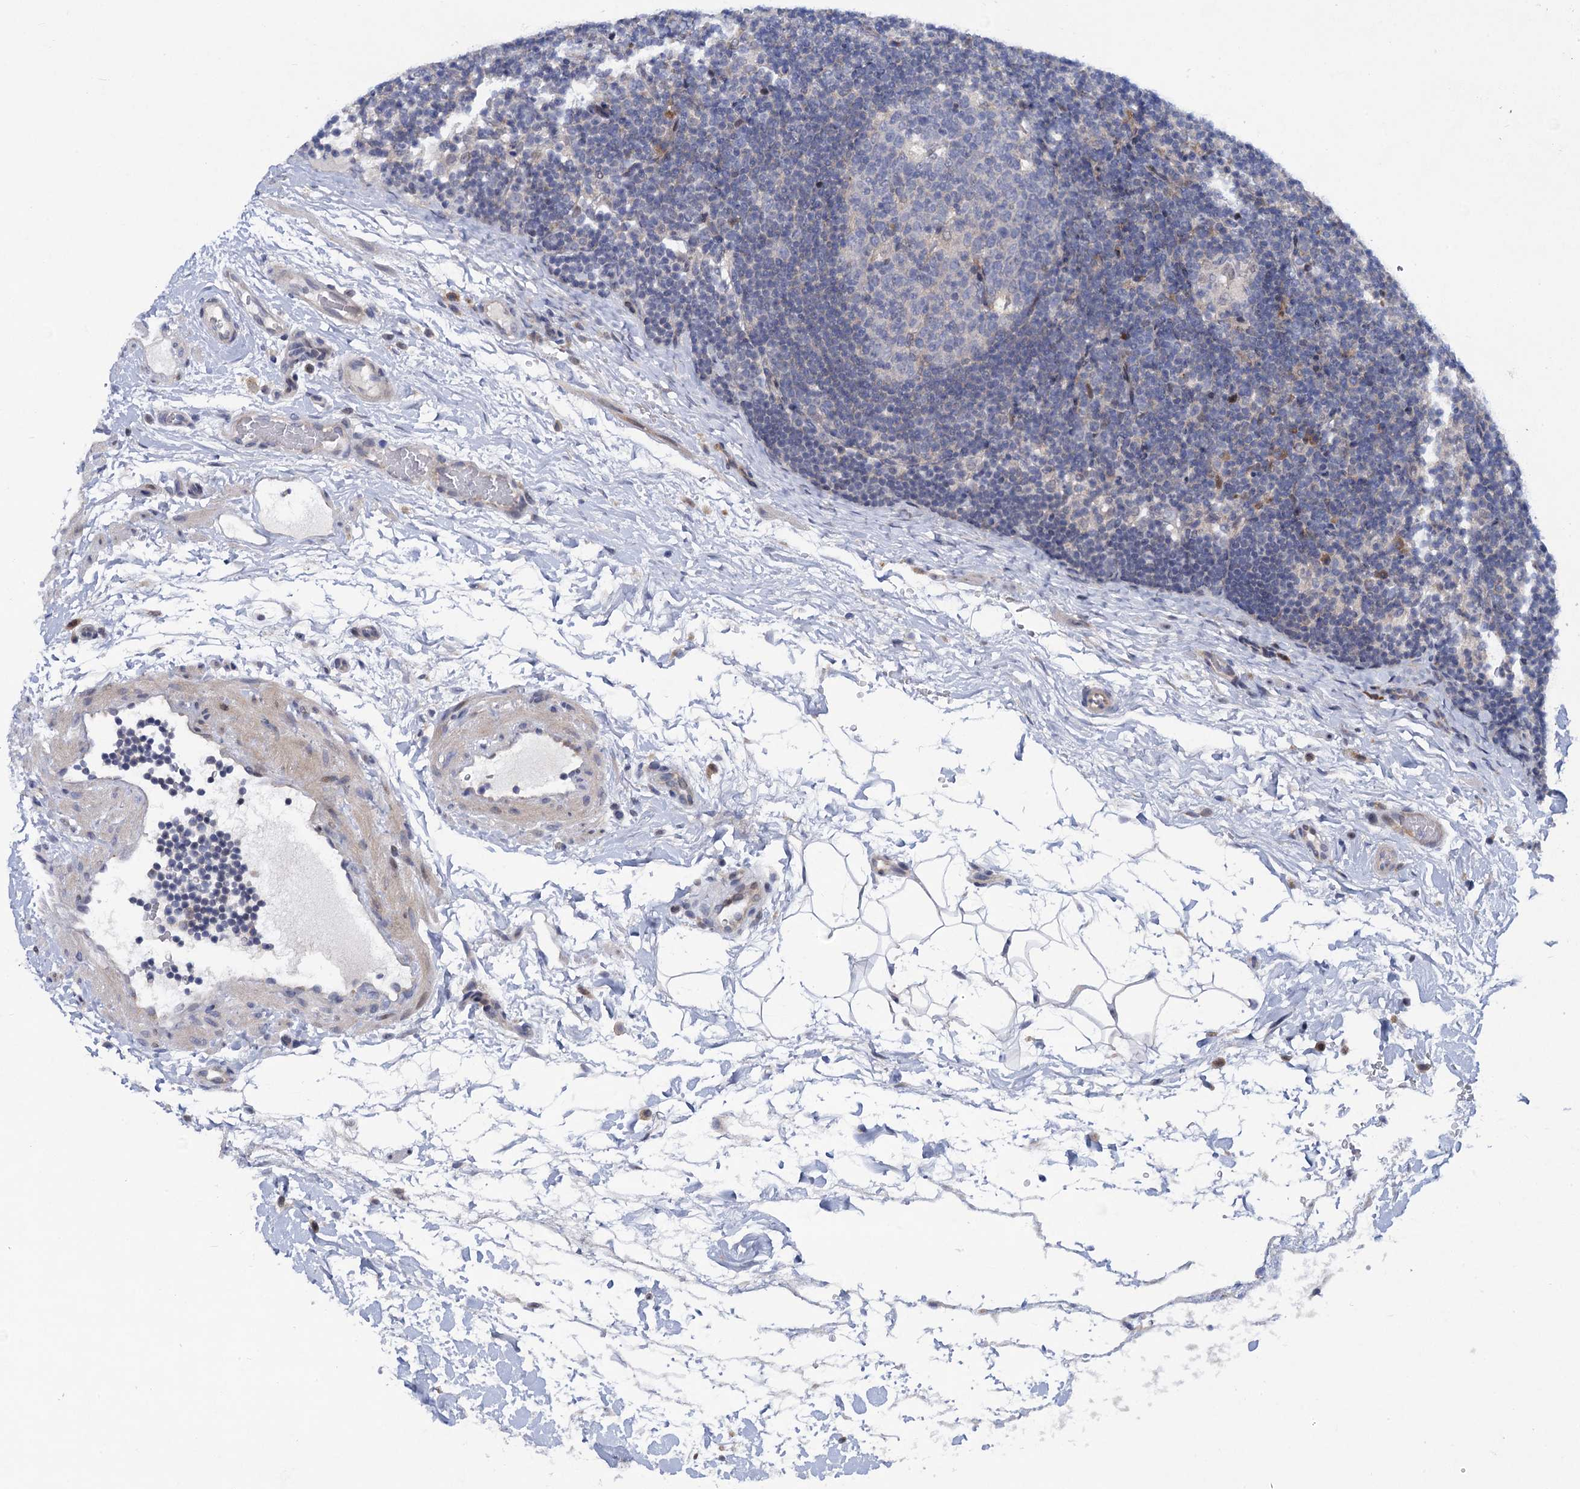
{"staining": {"intensity": "negative", "quantity": "none", "location": "none"}, "tissue": "lymph node", "cell_type": "Germinal center cells", "image_type": "normal", "snomed": [{"axis": "morphology", "description": "Normal tissue, NOS"}, {"axis": "topography", "description": "Lymph node"}], "caption": "Germinal center cells are negative for brown protein staining in benign lymph node. (Brightfield microscopy of DAB (3,3'-diaminobenzidine) immunohistochemistry at high magnification).", "gene": "QPCTL", "patient": {"sex": "female", "age": 22}}